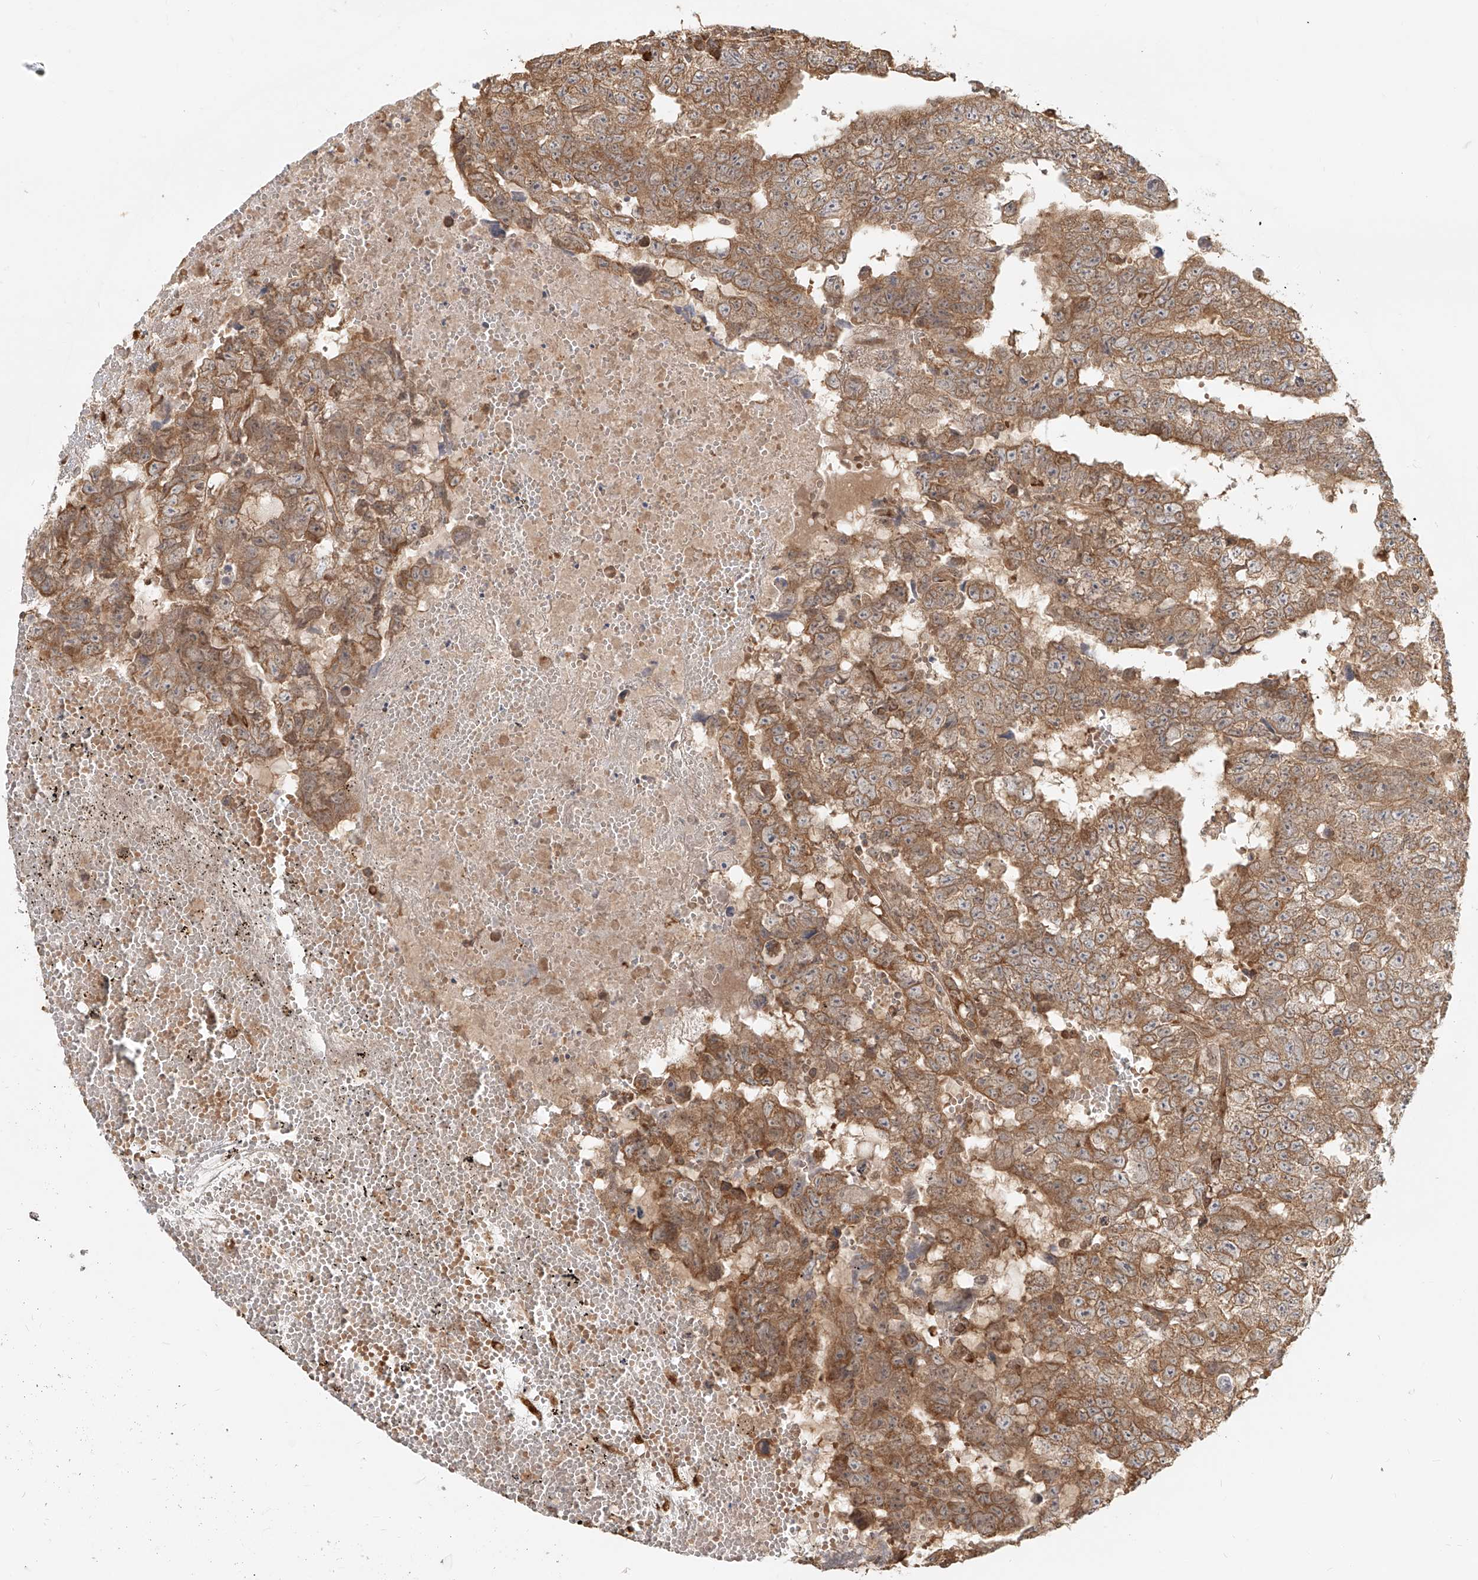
{"staining": {"intensity": "moderate", "quantity": ">75%", "location": "cytoplasmic/membranous"}, "tissue": "testis cancer", "cell_type": "Tumor cells", "image_type": "cancer", "snomed": [{"axis": "morphology", "description": "Carcinoma, Embryonal, NOS"}, {"axis": "topography", "description": "Testis"}], "caption": "Immunohistochemistry (IHC) of human embryonal carcinoma (testis) displays medium levels of moderate cytoplasmic/membranous expression in about >75% of tumor cells.", "gene": "UBE2K", "patient": {"sex": "male", "age": 25}}